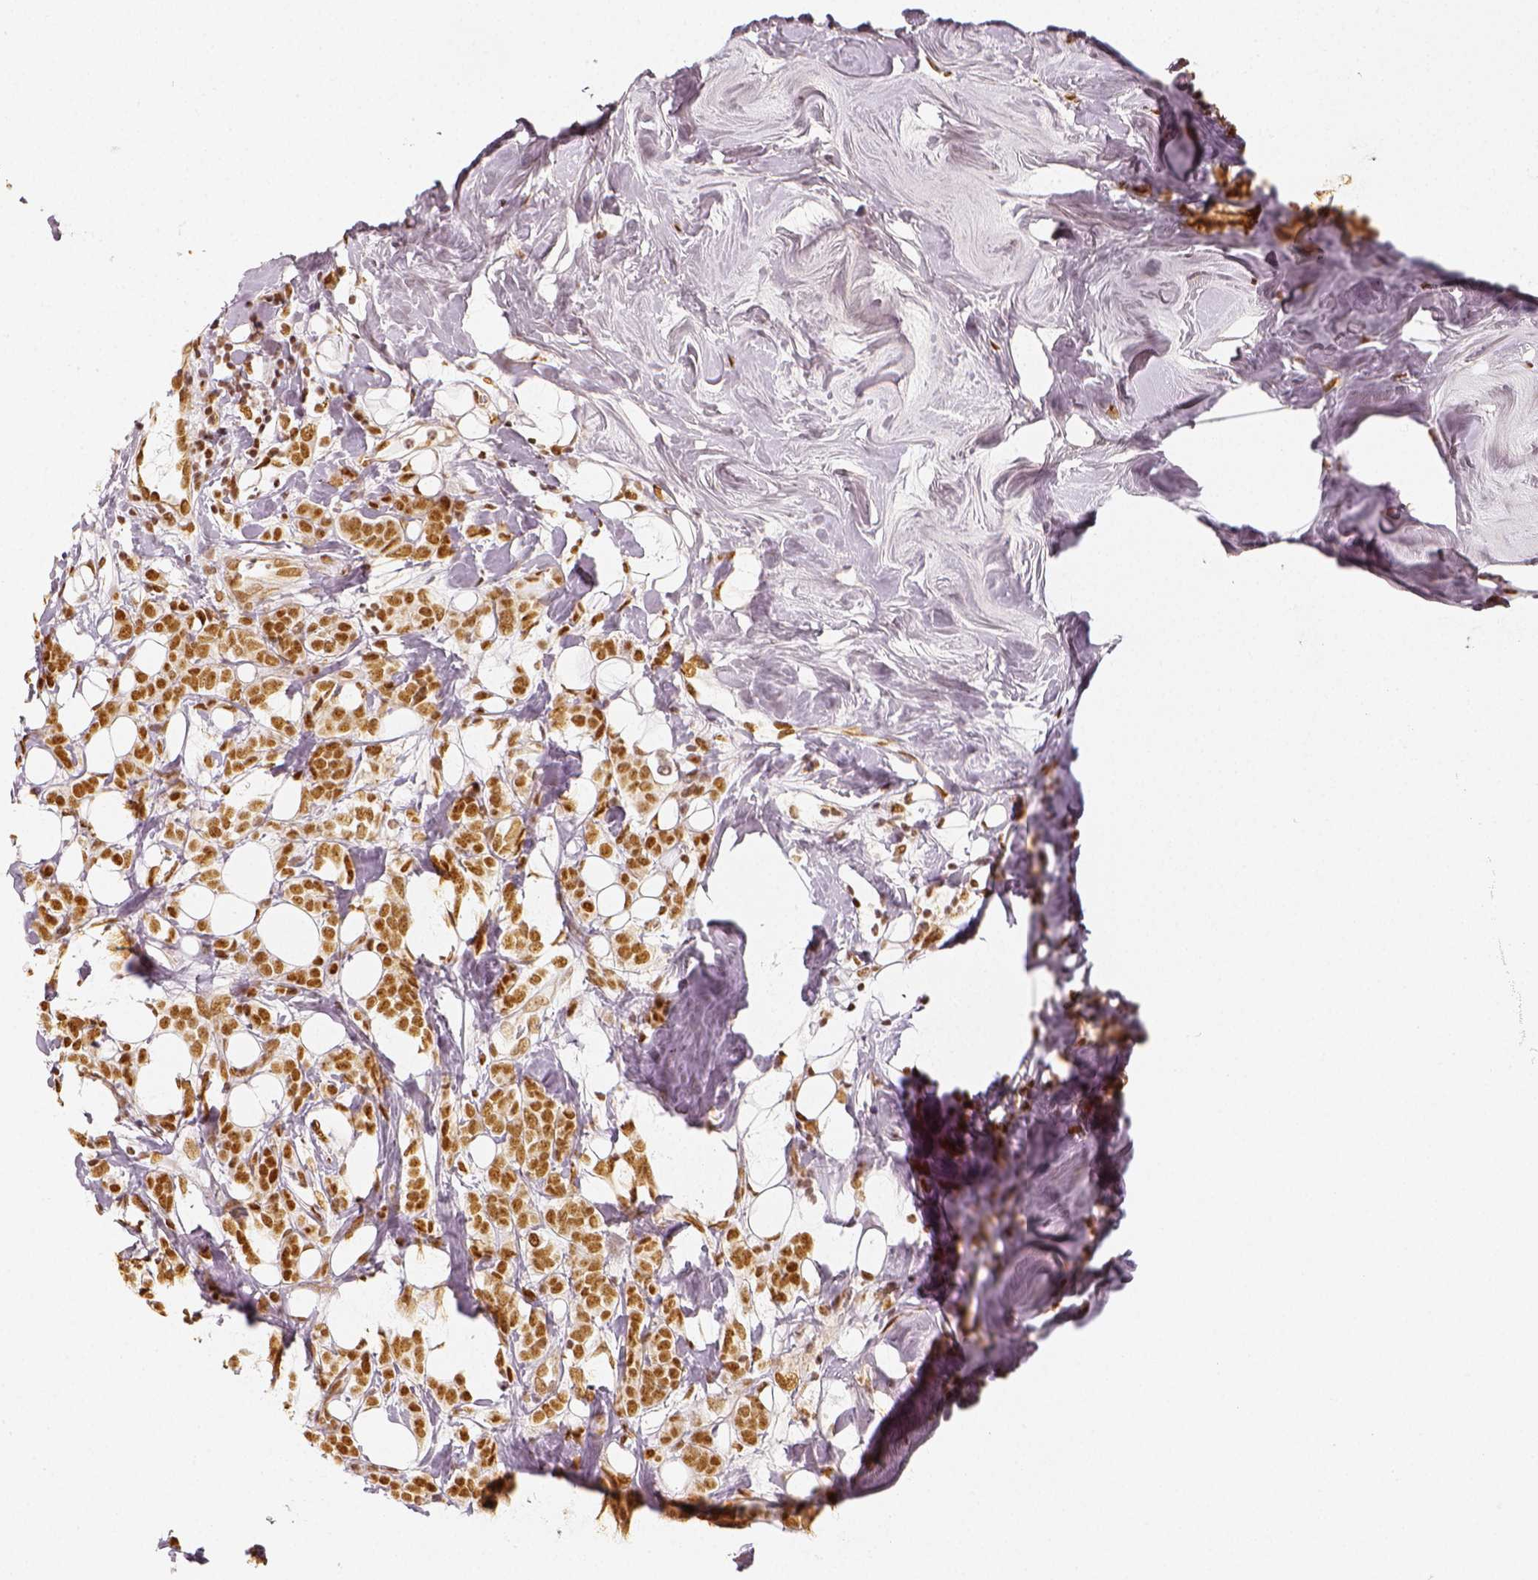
{"staining": {"intensity": "moderate", "quantity": ">75%", "location": "nuclear"}, "tissue": "breast cancer", "cell_type": "Tumor cells", "image_type": "cancer", "snomed": [{"axis": "morphology", "description": "Lobular carcinoma"}, {"axis": "topography", "description": "Breast"}], "caption": "A photomicrograph of human breast cancer (lobular carcinoma) stained for a protein demonstrates moderate nuclear brown staining in tumor cells.", "gene": "KDM5B", "patient": {"sex": "female", "age": 49}}